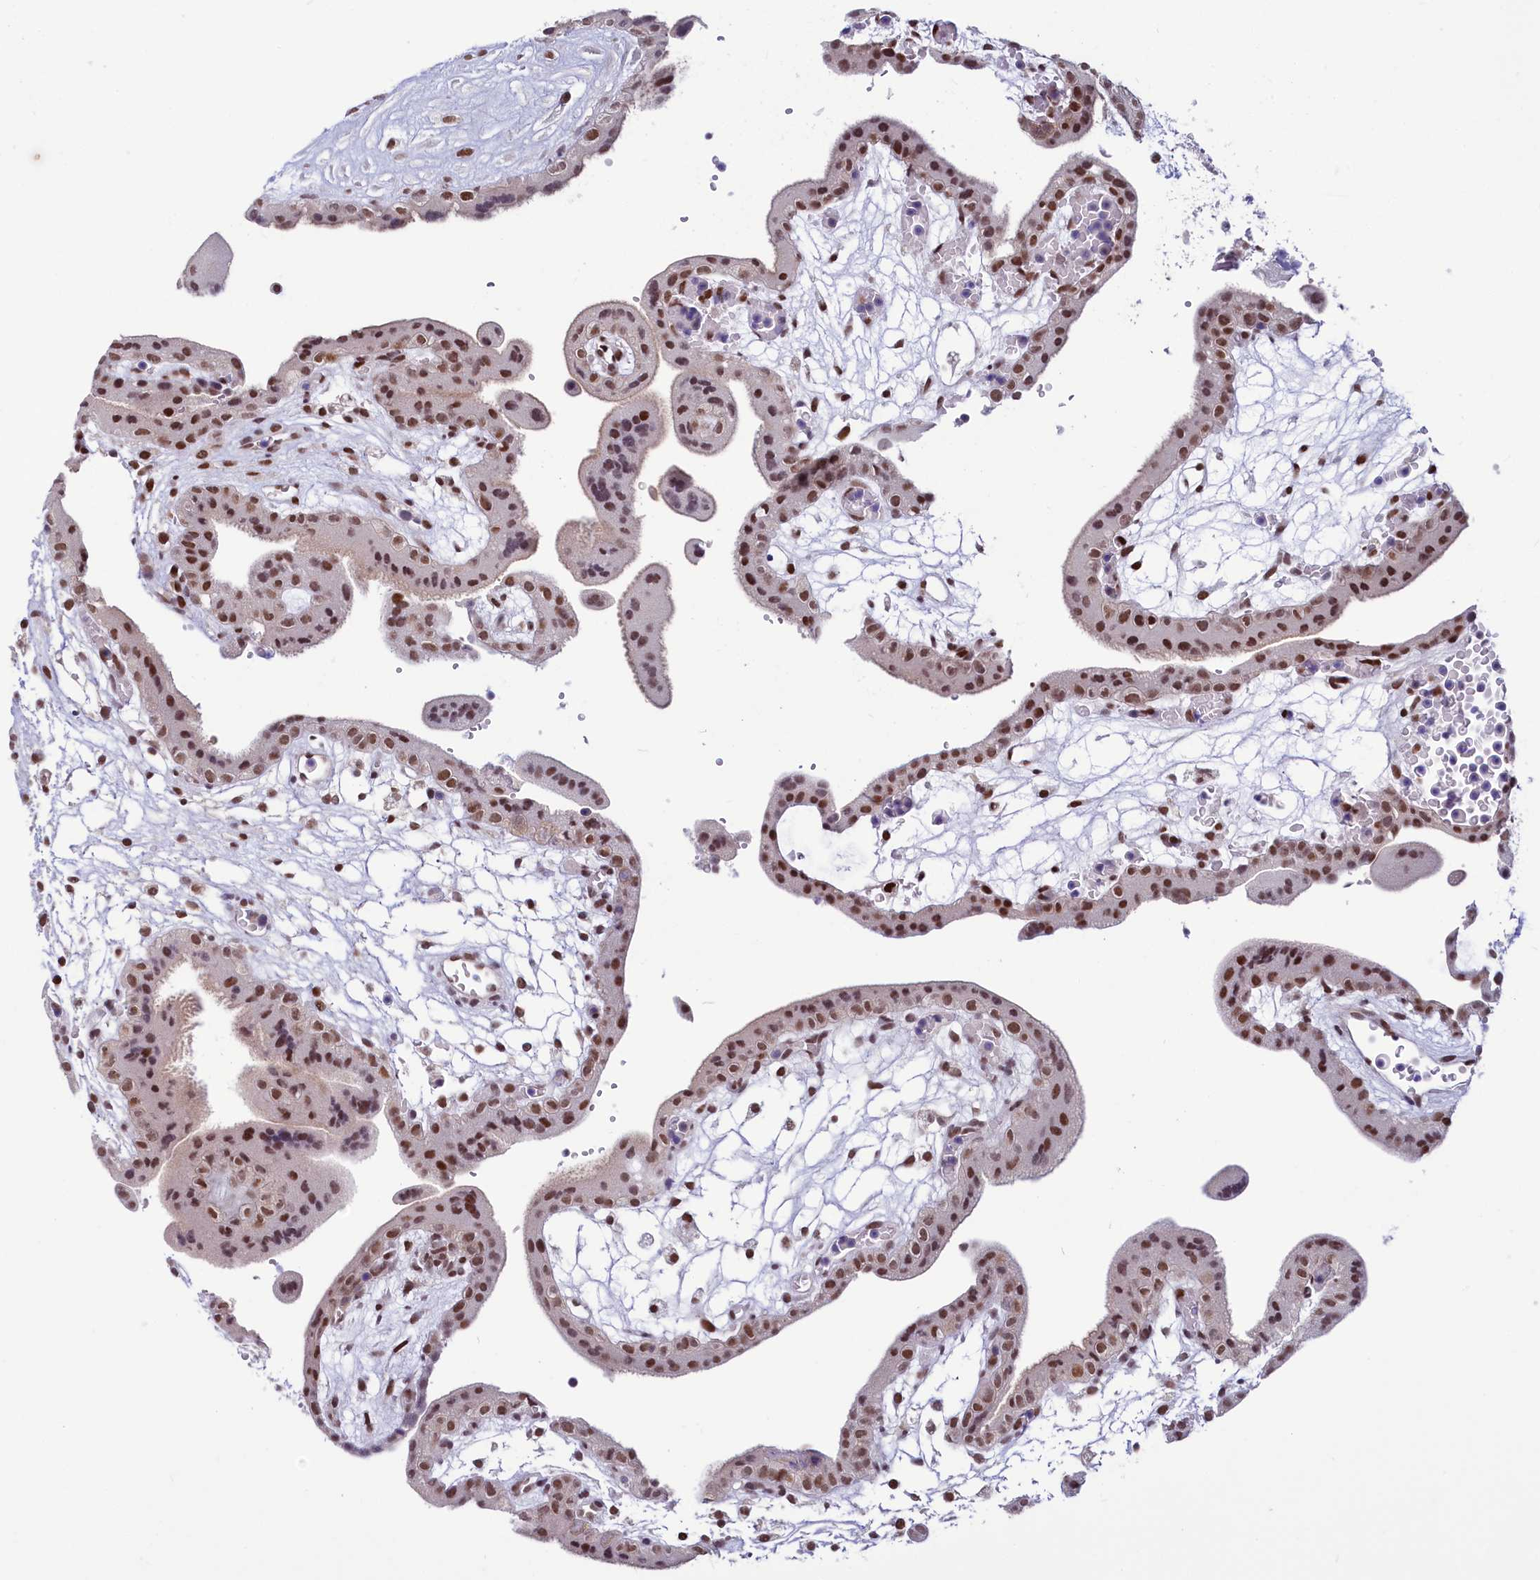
{"staining": {"intensity": "weak", "quantity": ">75%", "location": "nuclear"}, "tissue": "placenta", "cell_type": "Decidual cells", "image_type": "normal", "snomed": [{"axis": "morphology", "description": "Normal tissue, NOS"}, {"axis": "topography", "description": "Placenta"}], "caption": "Human placenta stained with a brown dye demonstrates weak nuclear positive positivity in approximately >75% of decidual cells.", "gene": "SCAF11", "patient": {"sex": "female", "age": 18}}